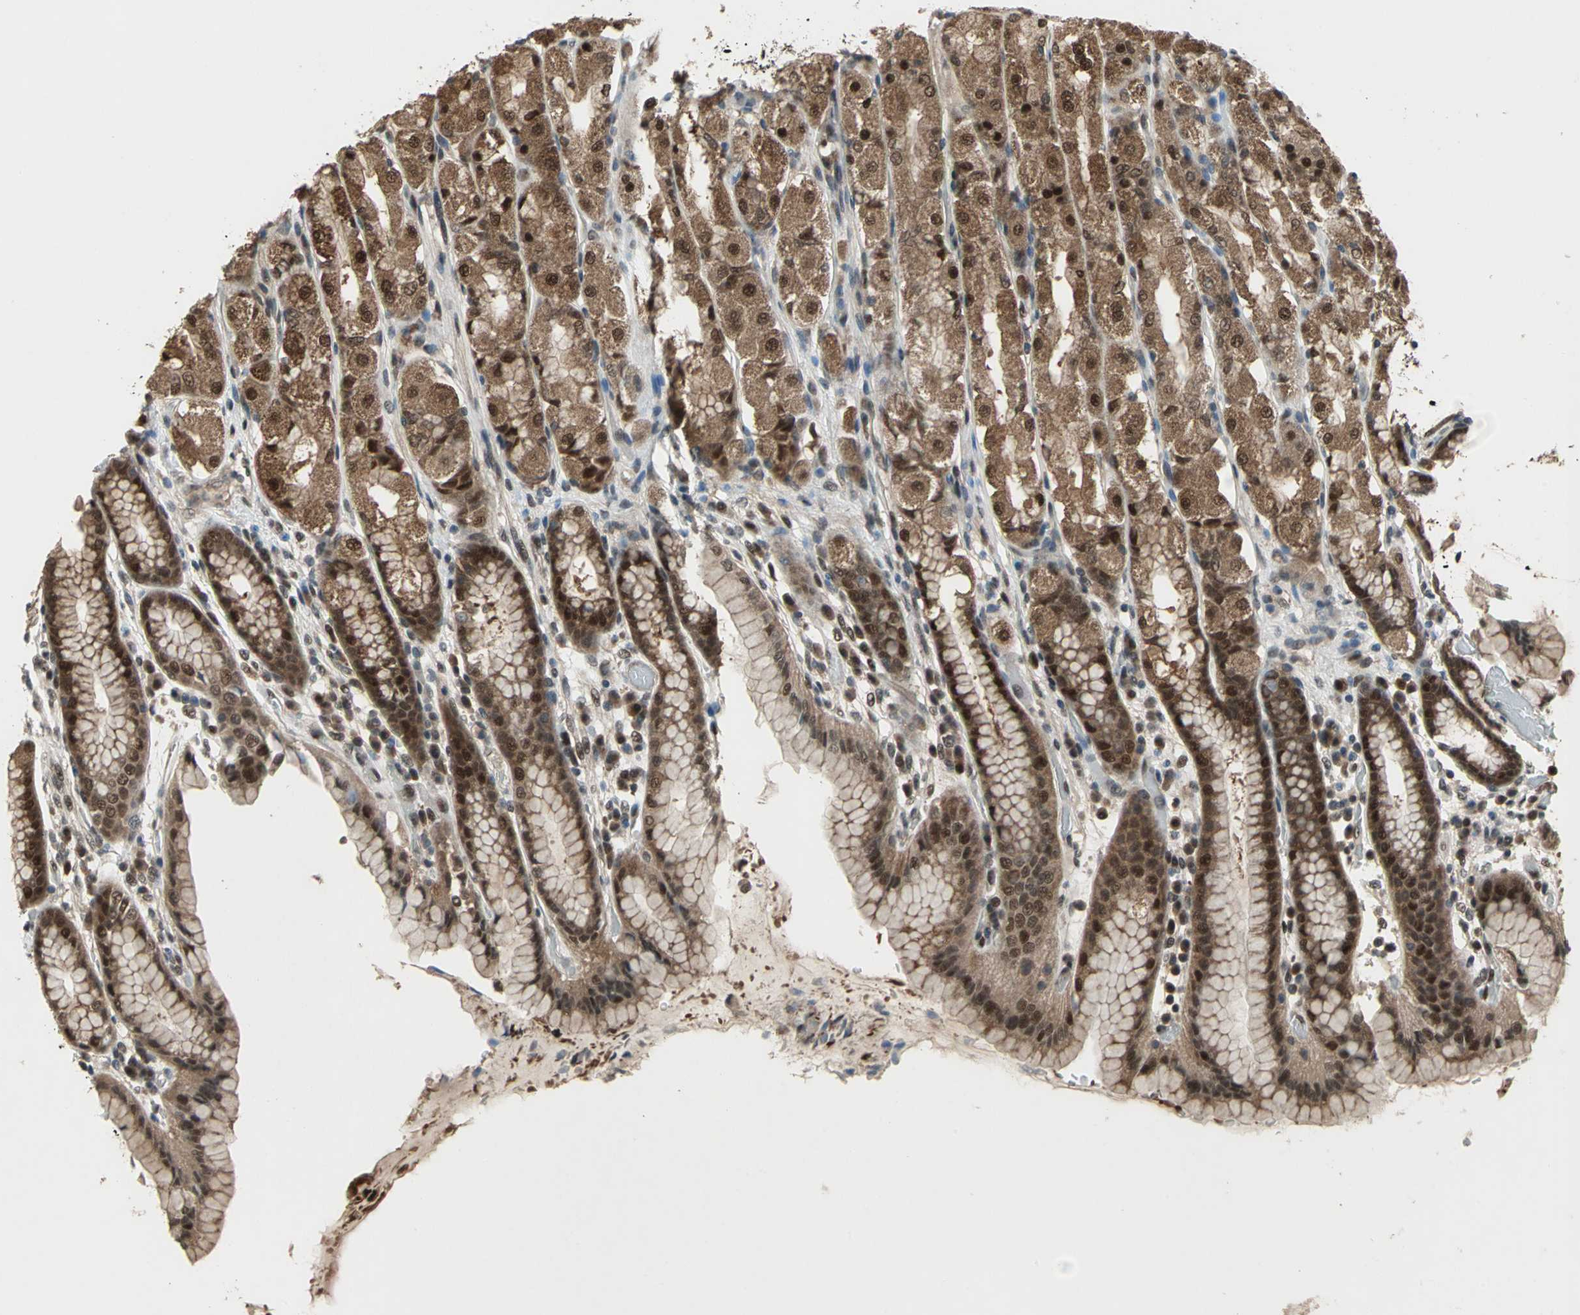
{"staining": {"intensity": "strong", "quantity": ">75%", "location": "cytoplasmic/membranous,nuclear"}, "tissue": "stomach", "cell_type": "Glandular cells", "image_type": "normal", "snomed": [{"axis": "morphology", "description": "Normal tissue, NOS"}, {"axis": "topography", "description": "Stomach, upper"}], "caption": "Immunohistochemistry (IHC) (DAB) staining of normal human stomach demonstrates strong cytoplasmic/membranous,nuclear protein positivity in approximately >75% of glandular cells.", "gene": "COPS5", "patient": {"sex": "male", "age": 68}}